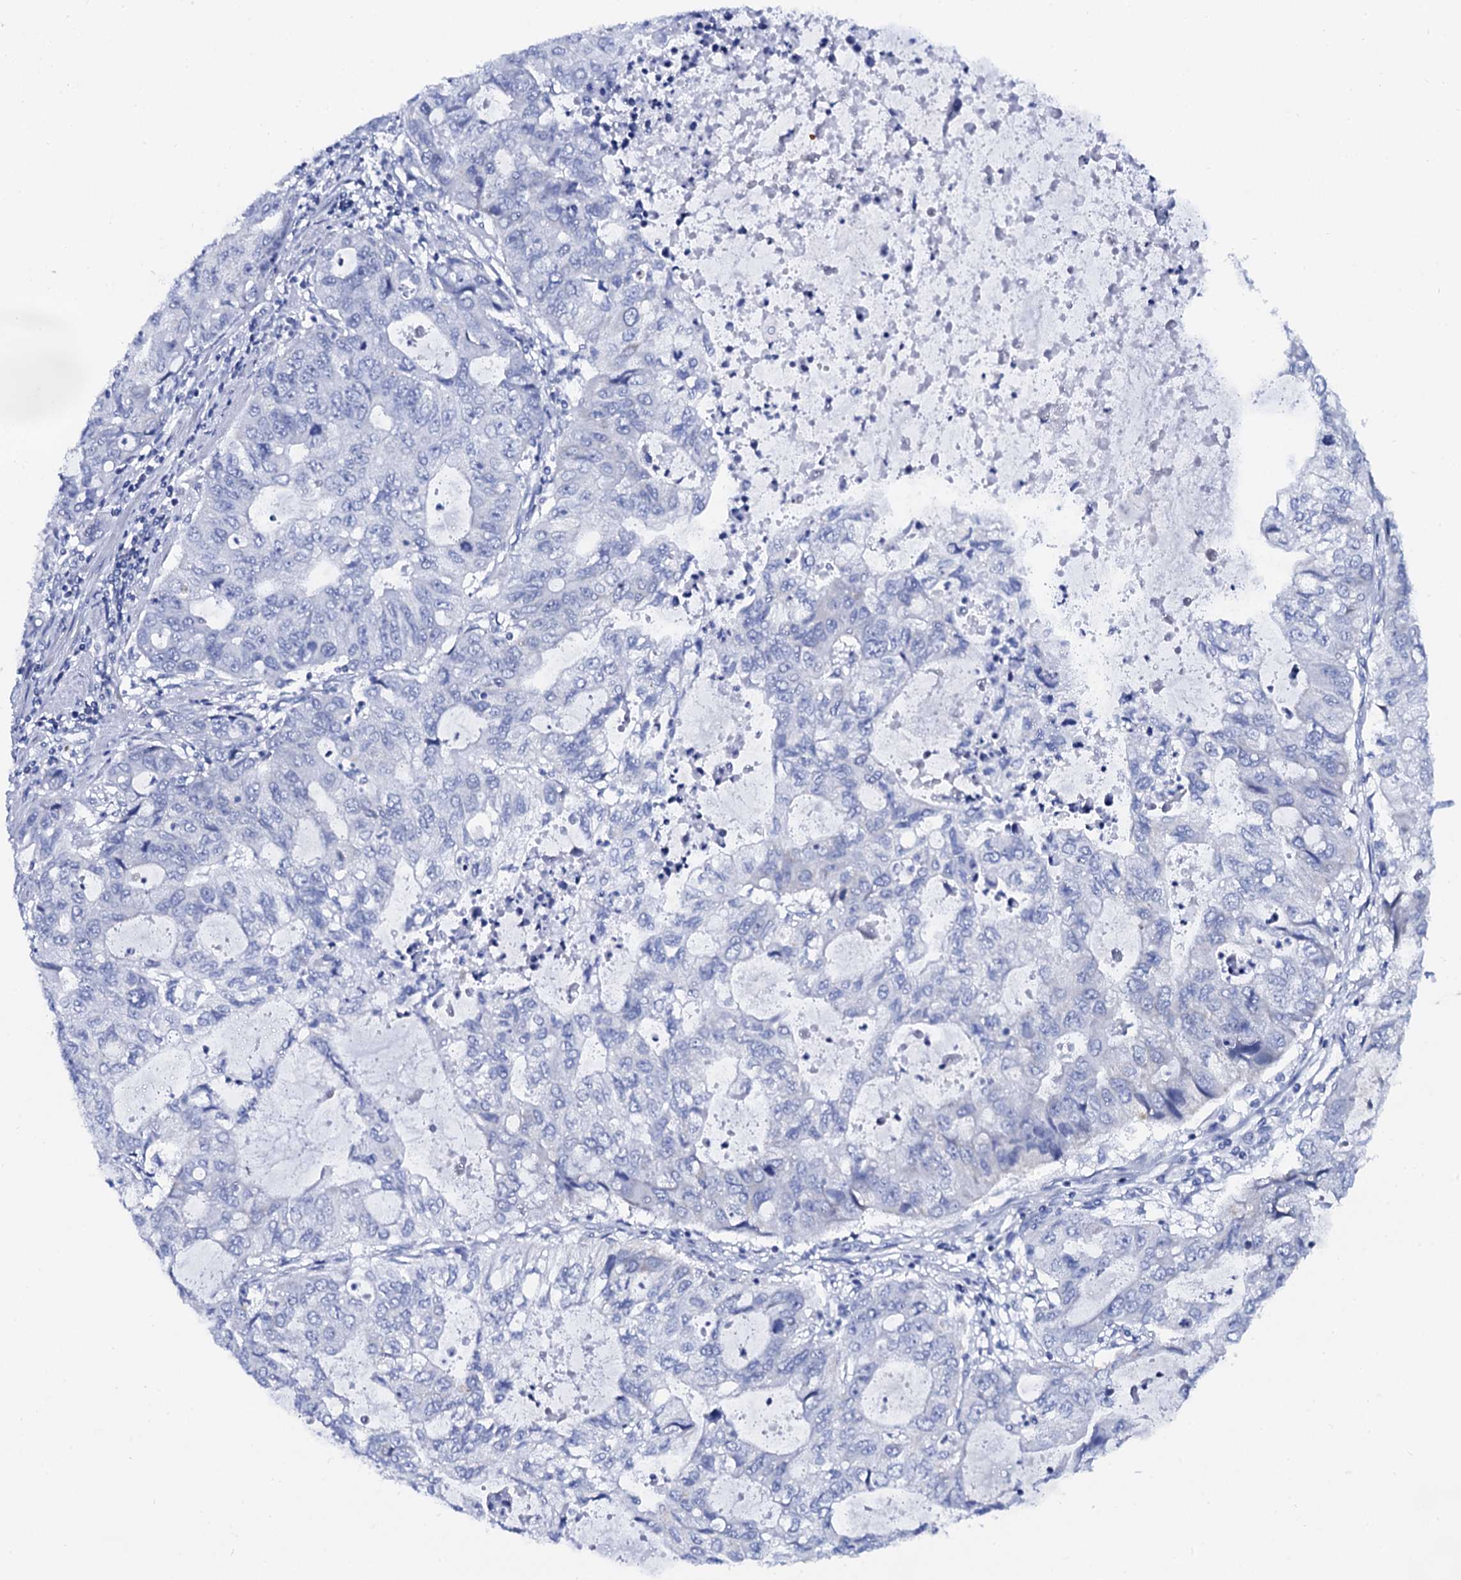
{"staining": {"intensity": "negative", "quantity": "none", "location": "none"}, "tissue": "stomach cancer", "cell_type": "Tumor cells", "image_type": "cancer", "snomed": [{"axis": "morphology", "description": "Adenocarcinoma, NOS"}, {"axis": "topography", "description": "Stomach, upper"}], "caption": "Stomach adenocarcinoma stained for a protein using immunohistochemistry (IHC) displays no staining tumor cells.", "gene": "ACADSB", "patient": {"sex": "female", "age": 52}}